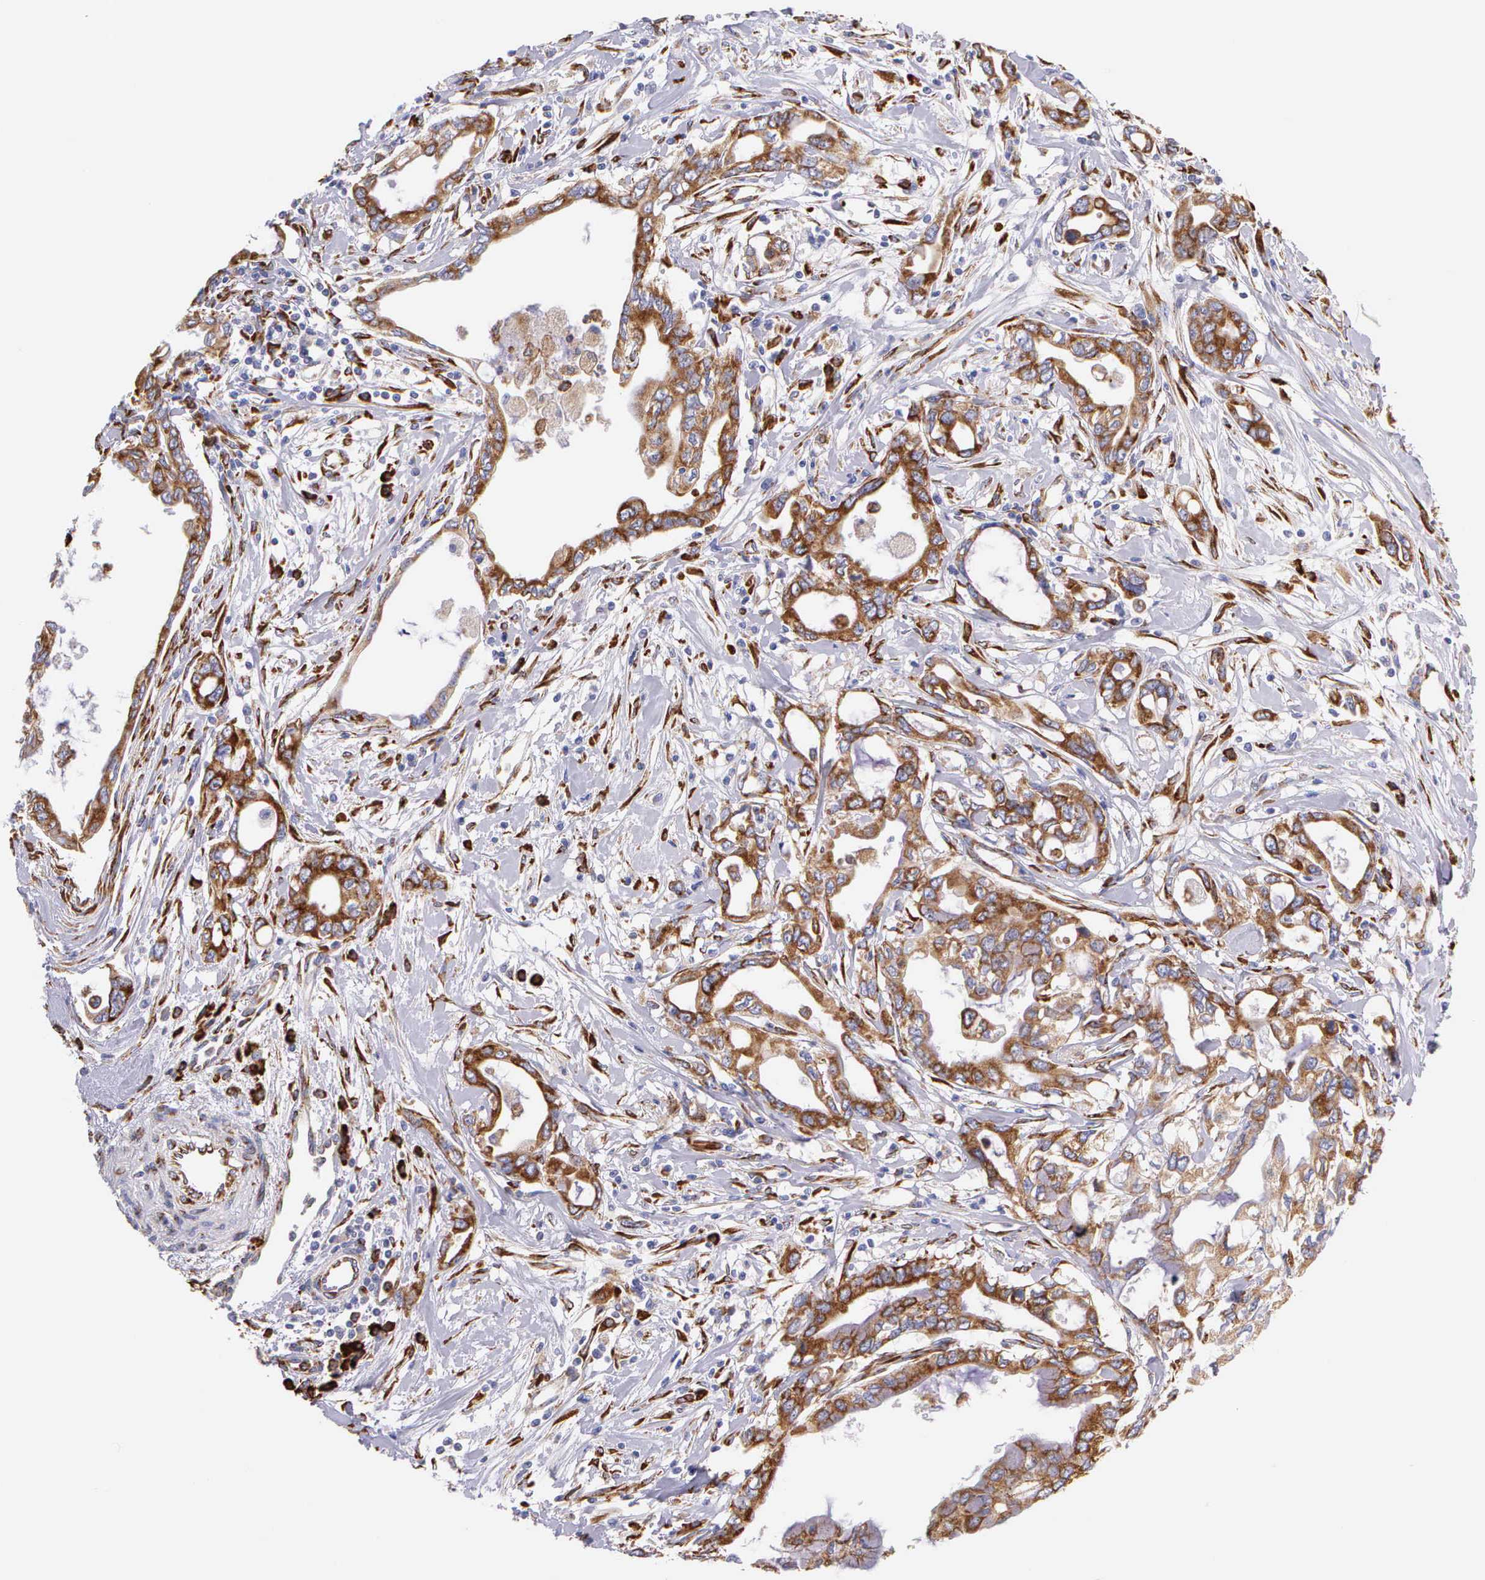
{"staining": {"intensity": "strong", "quantity": ">75%", "location": "cytoplasmic/membranous"}, "tissue": "pancreatic cancer", "cell_type": "Tumor cells", "image_type": "cancer", "snomed": [{"axis": "morphology", "description": "Adenocarcinoma, NOS"}, {"axis": "topography", "description": "Pancreas"}], "caption": "Immunohistochemistry staining of pancreatic cancer, which exhibits high levels of strong cytoplasmic/membranous expression in approximately >75% of tumor cells indicating strong cytoplasmic/membranous protein staining. The staining was performed using DAB (brown) for protein detection and nuclei were counterstained in hematoxylin (blue).", "gene": "CKAP4", "patient": {"sex": "female", "age": 57}}